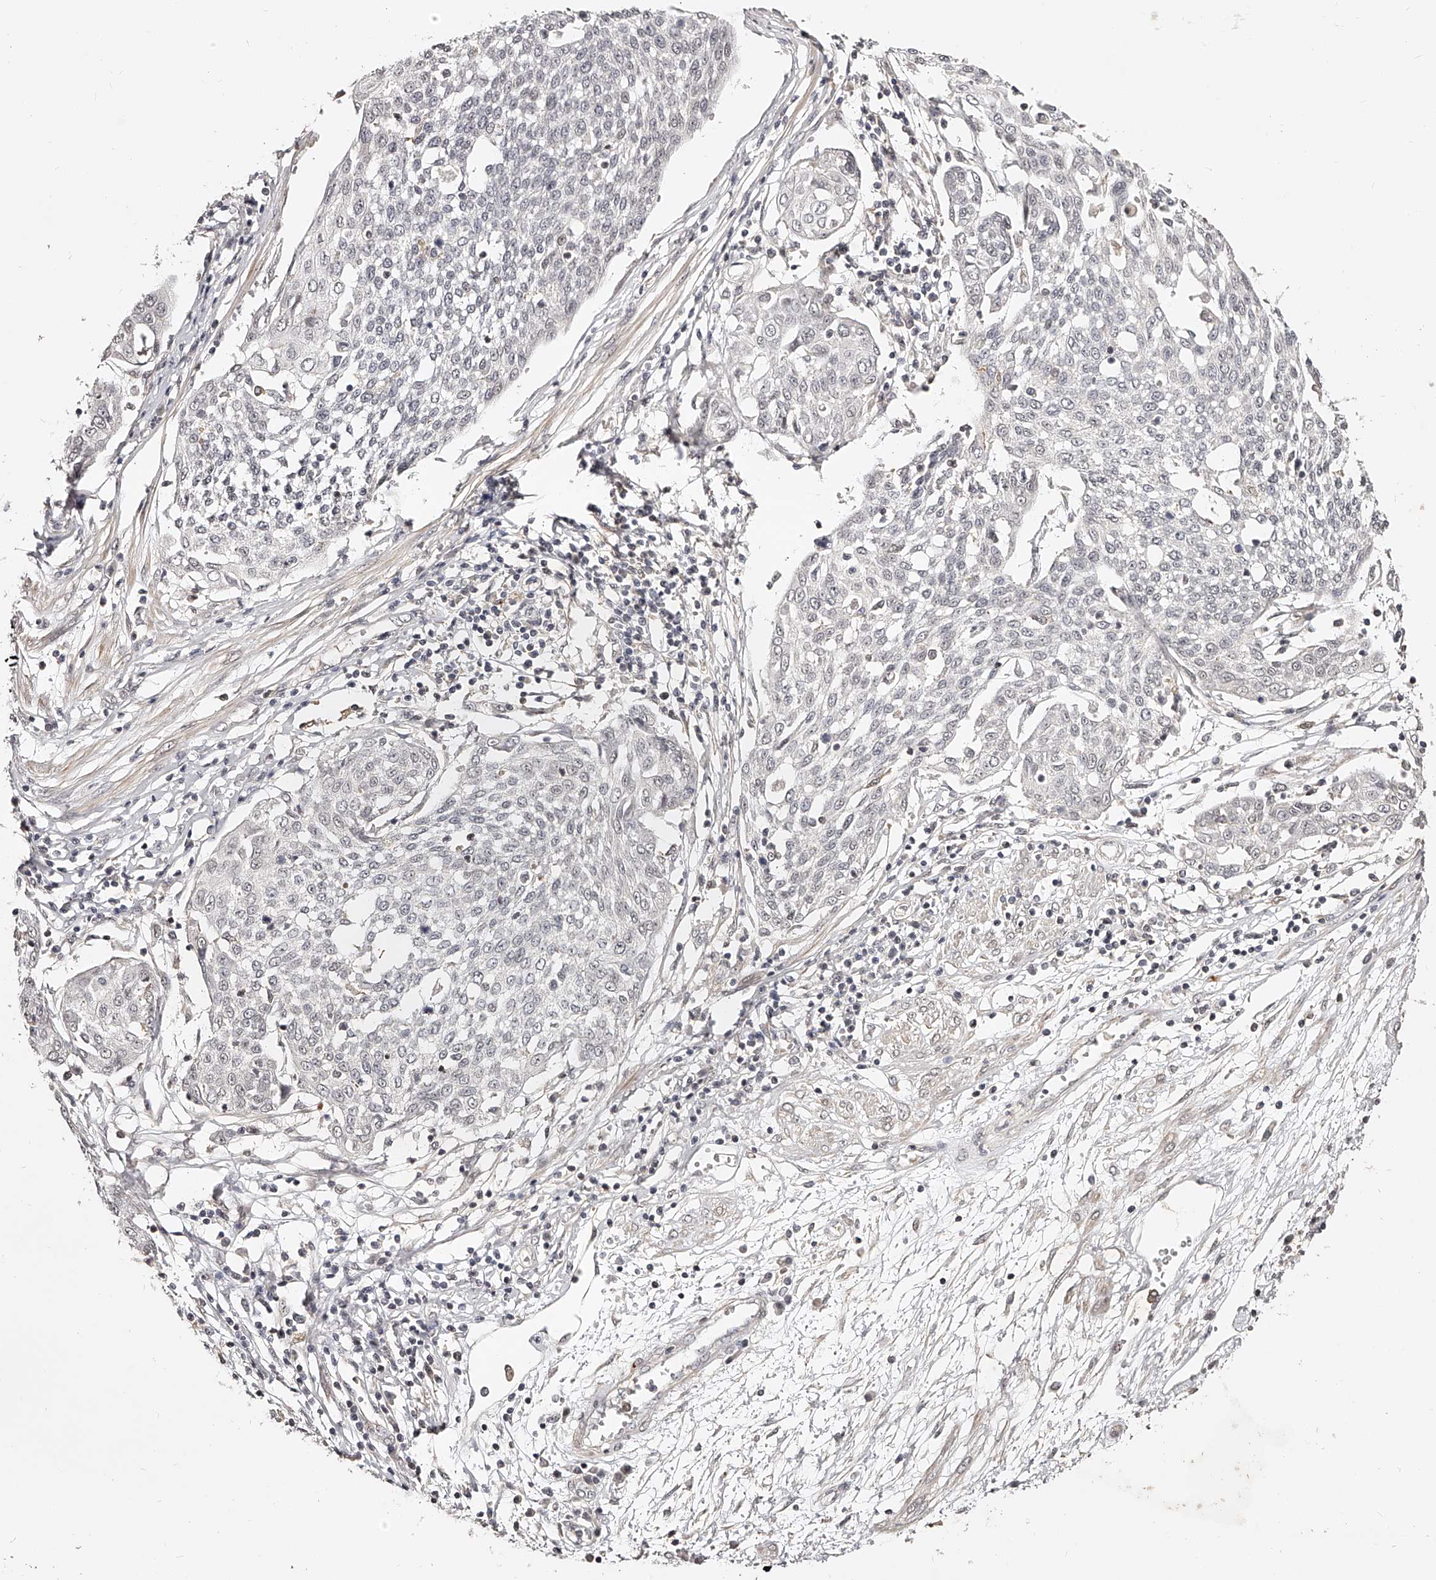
{"staining": {"intensity": "negative", "quantity": "none", "location": "none"}, "tissue": "cervical cancer", "cell_type": "Tumor cells", "image_type": "cancer", "snomed": [{"axis": "morphology", "description": "Squamous cell carcinoma, NOS"}, {"axis": "topography", "description": "Cervix"}], "caption": "Tumor cells are negative for protein expression in human cervical squamous cell carcinoma.", "gene": "ZNF789", "patient": {"sex": "female", "age": 34}}